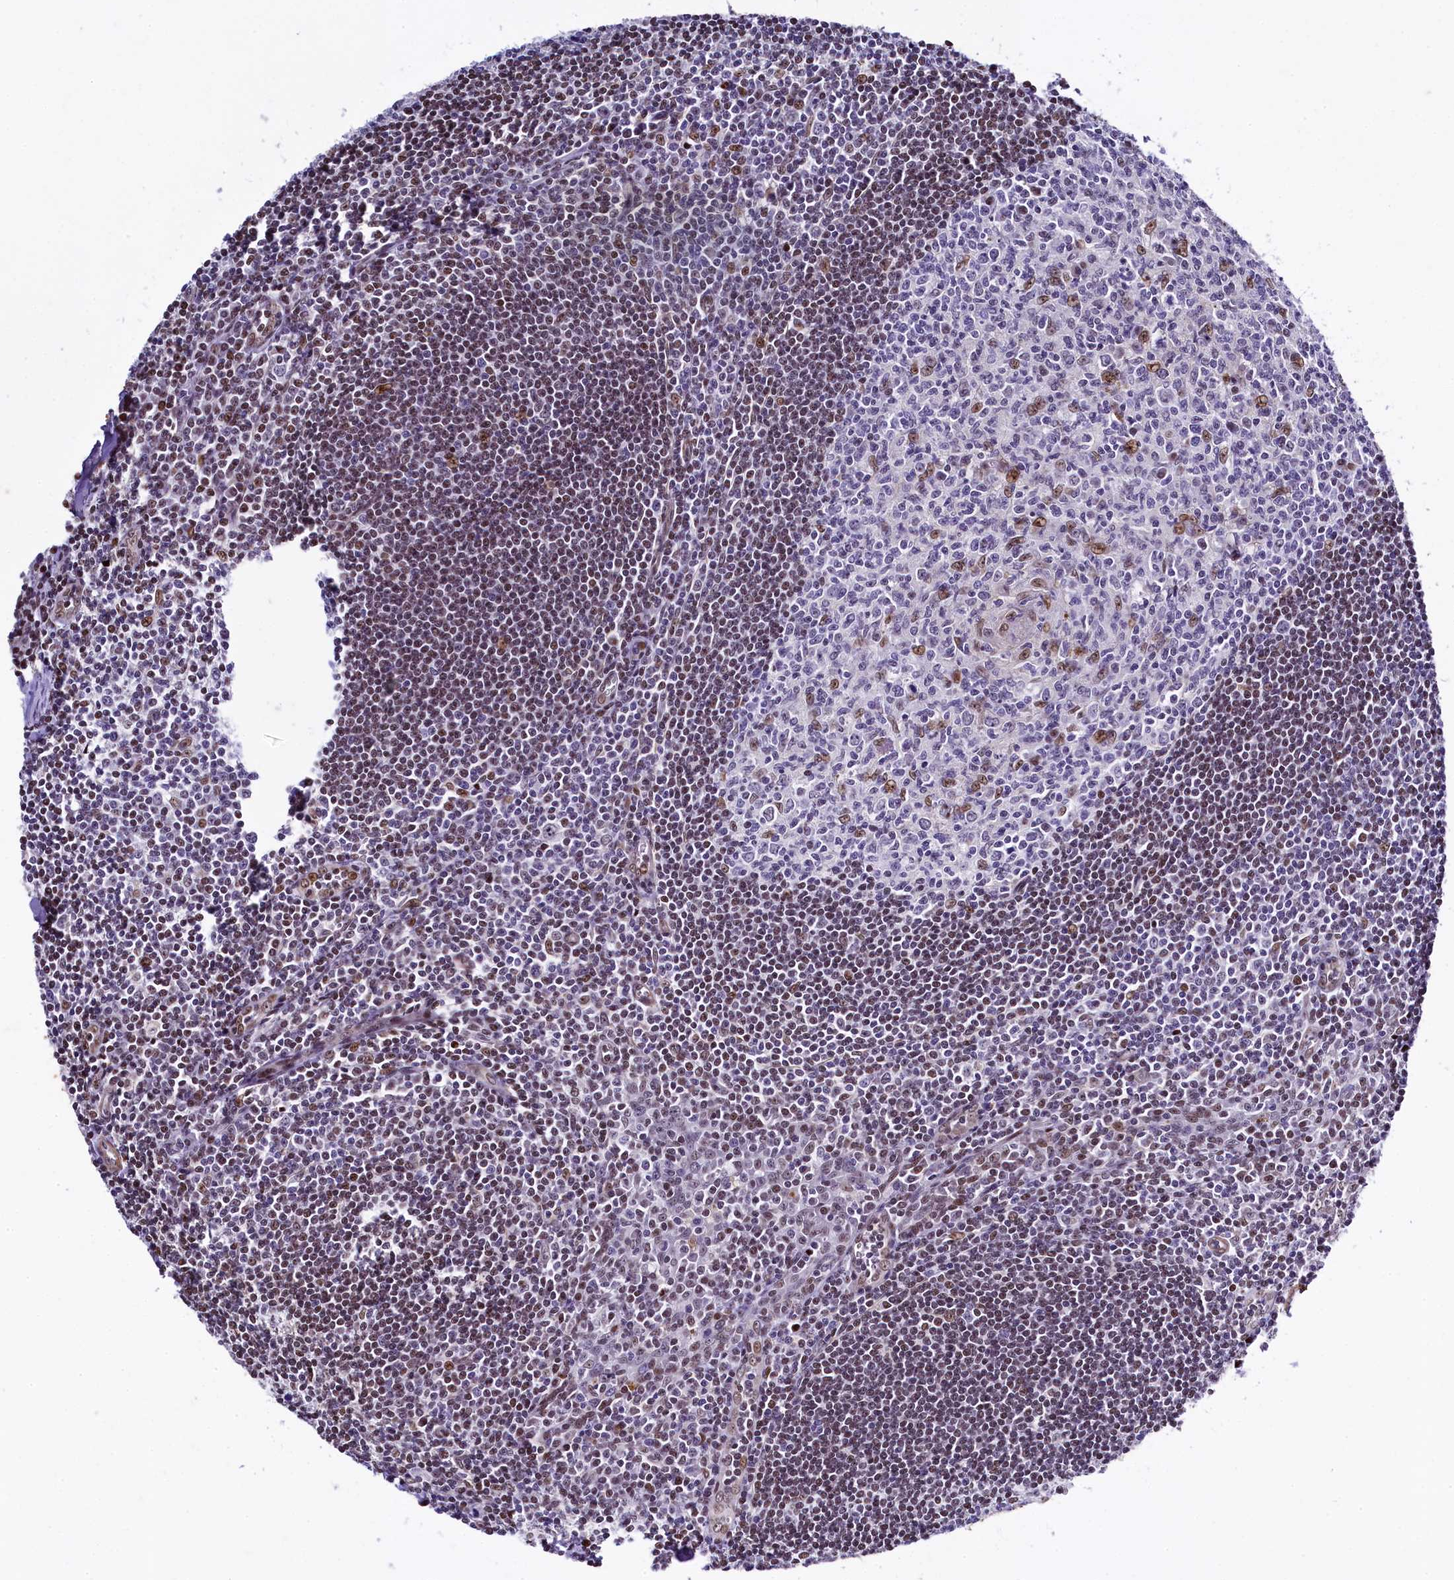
{"staining": {"intensity": "moderate", "quantity": "<25%", "location": "nuclear"}, "tissue": "tonsil", "cell_type": "Germinal center cells", "image_type": "normal", "snomed": [{"axis": "morphology", "description": "Normal tissue, NOS"}, {"axis": "topography", "description": "Tonsil"}], "caption": "Immunohistochemical staining of normal tonsil demonstrates moderate nuclear protein staining in about <25% of germinal center cells. Nuclei are stained in blue.", "gene": "SAMD10", "patient": {"sex": "male", "age": 27}}